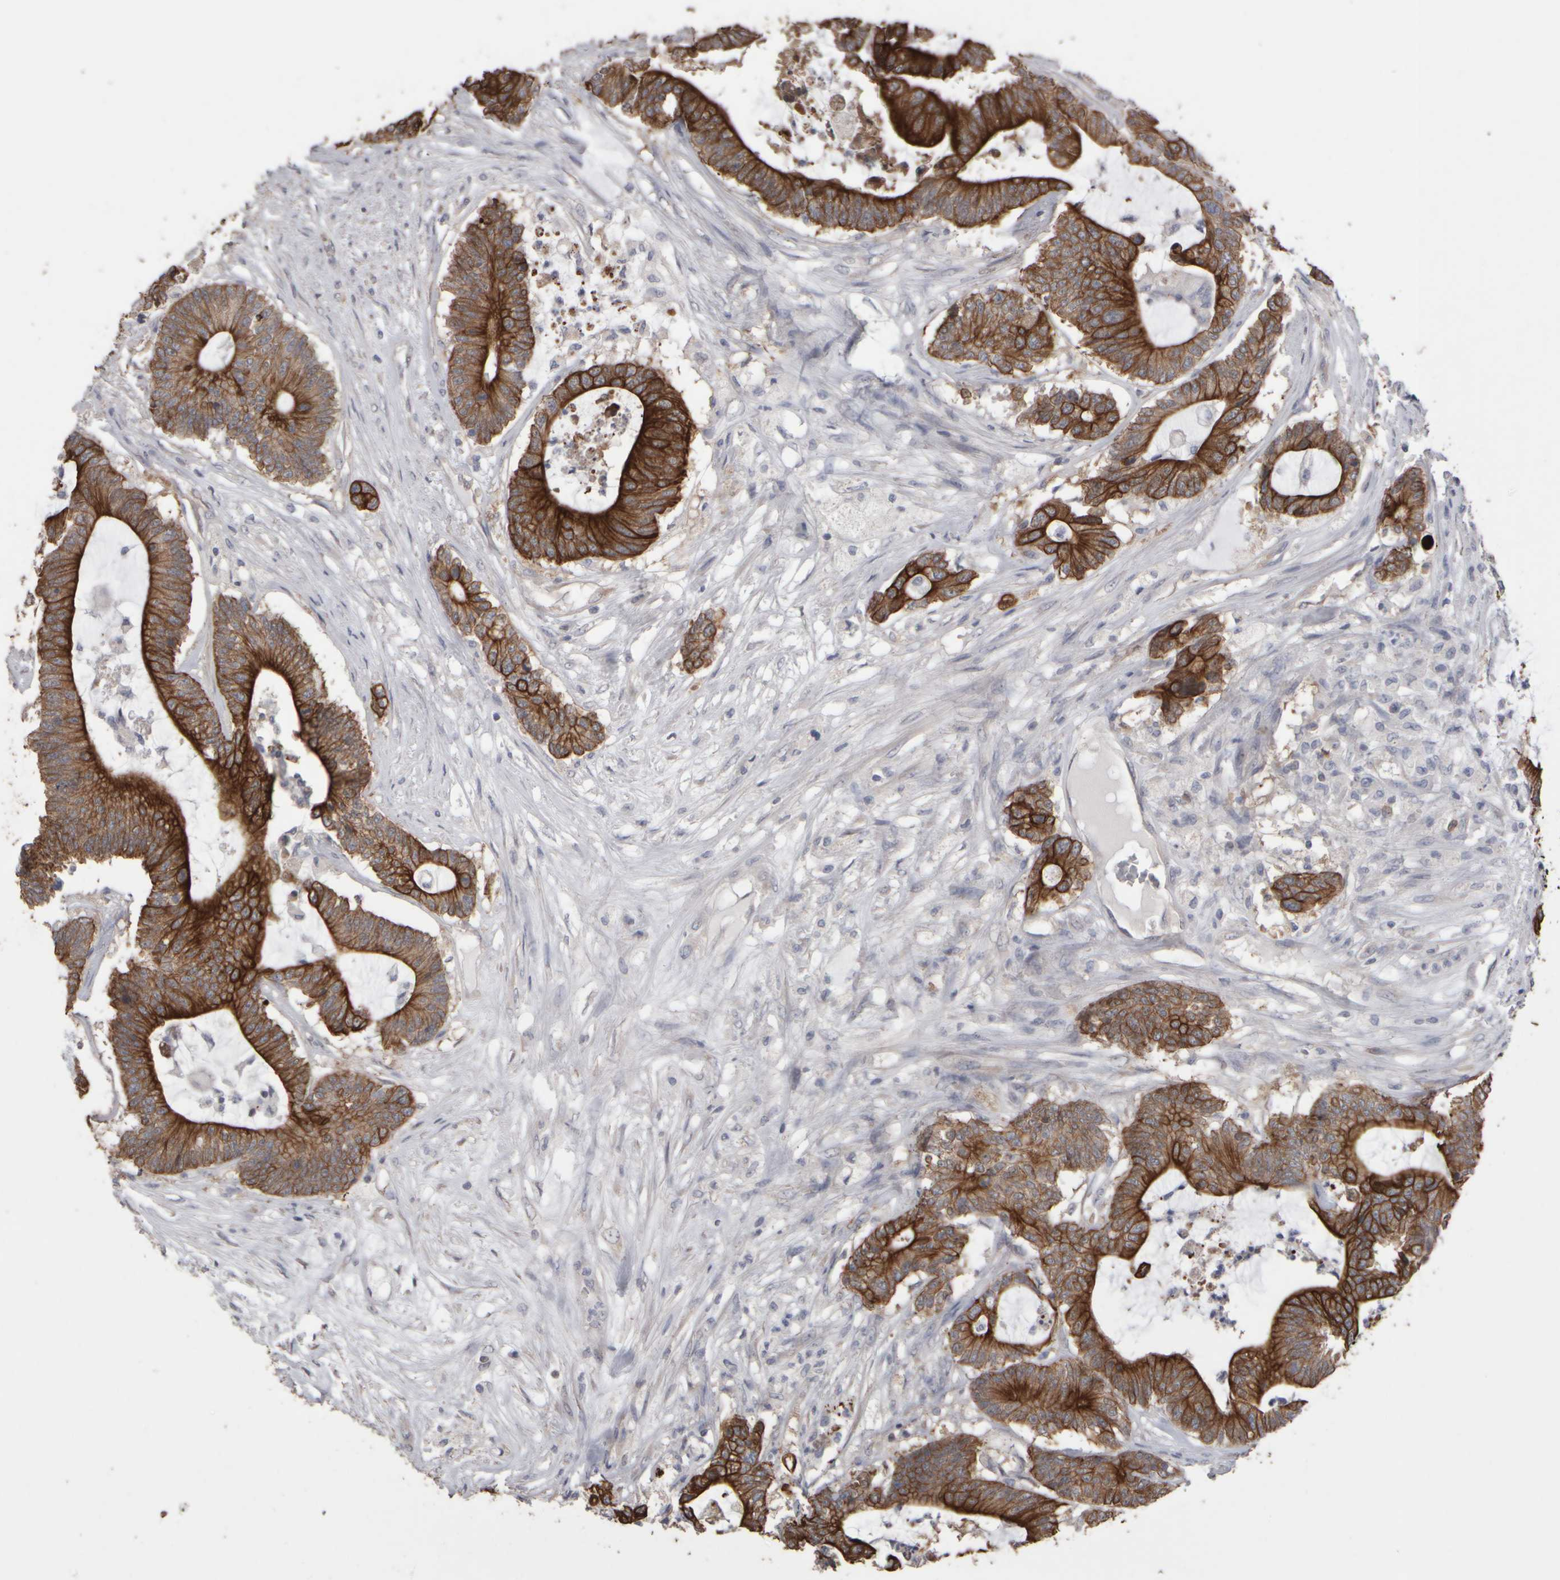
{"staining": {"intensity": "strong", "quantity": ">75%", "location": "cytoplasmic/membranous"}, "tissue": "colorectal cancer", "cell_type": "Tumor cells", "image_type": "cancer", "snomed": [{"axis": "morphology", "description": "Adenocarcinoma, NOS"}, {"axis": "topography", "description": "Colon"}], "caption": "Adenocarcinoma (colorectal) stained with a brown dye demonstrates strong cytoplasmic/membranous positive expression in approximately >75% of tumor cells.", "gene": "EPHX2", "patient": {"sex": "female", "age": 84}}